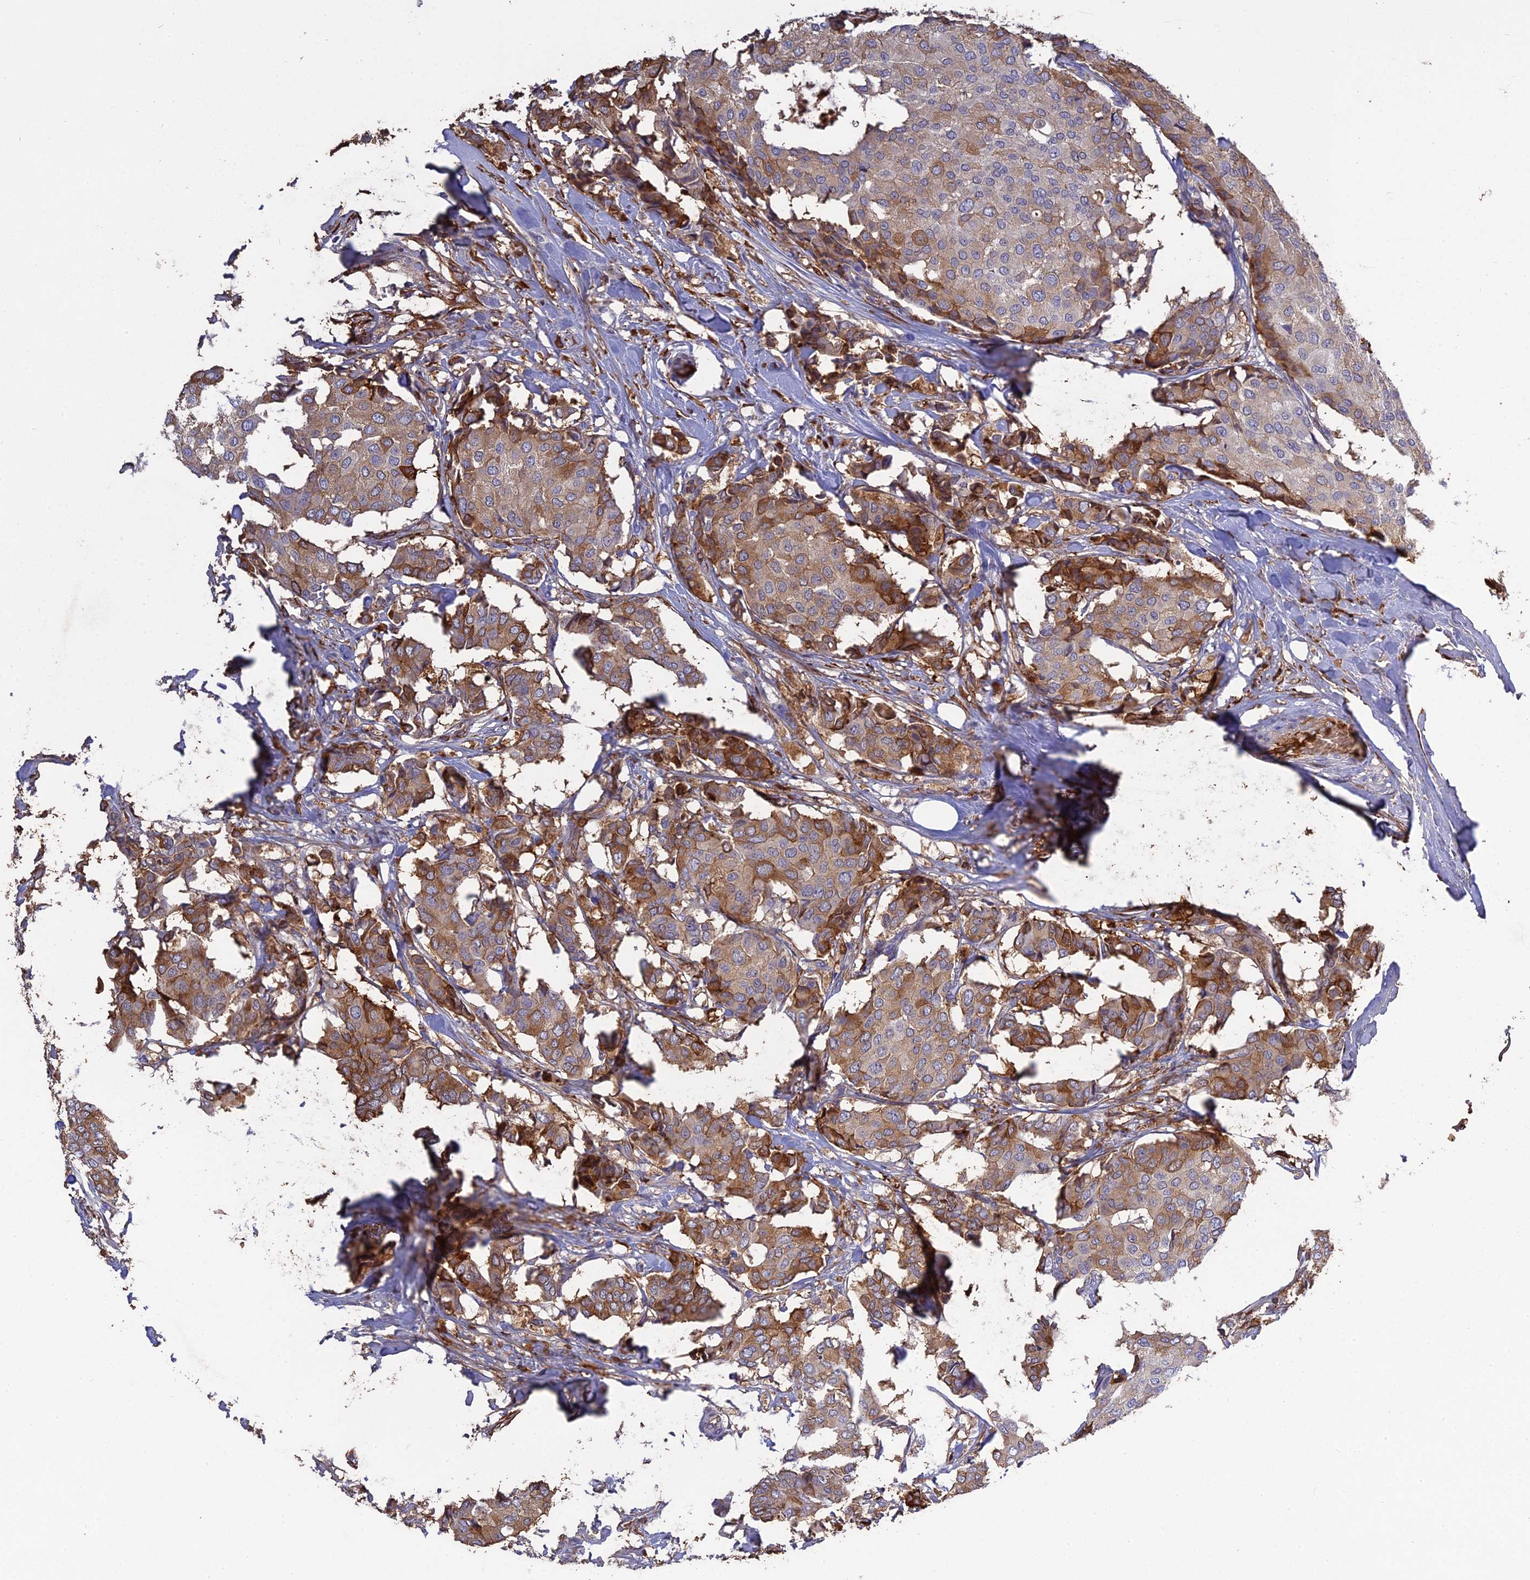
{"staining": {"intensity": "moderate", "quantity": ">75%", "location": "cytoplasmic/membranous"}, "tissue": "breast cancer", "cell_type": "Tumor cells", "image_type": "cancer", "snomed": [{"axis": "morphology", "description": "Duct carcinoma"}, {"axis": "topography", "description": "Breast"}], "caption": "Protein staining of breast cancer tissue demonstrates moderate cytoplasmic/membranous staining in about >75% of tumor cells.", "gene": "PZP", "patient": {"sex": "female", "age": 75}}